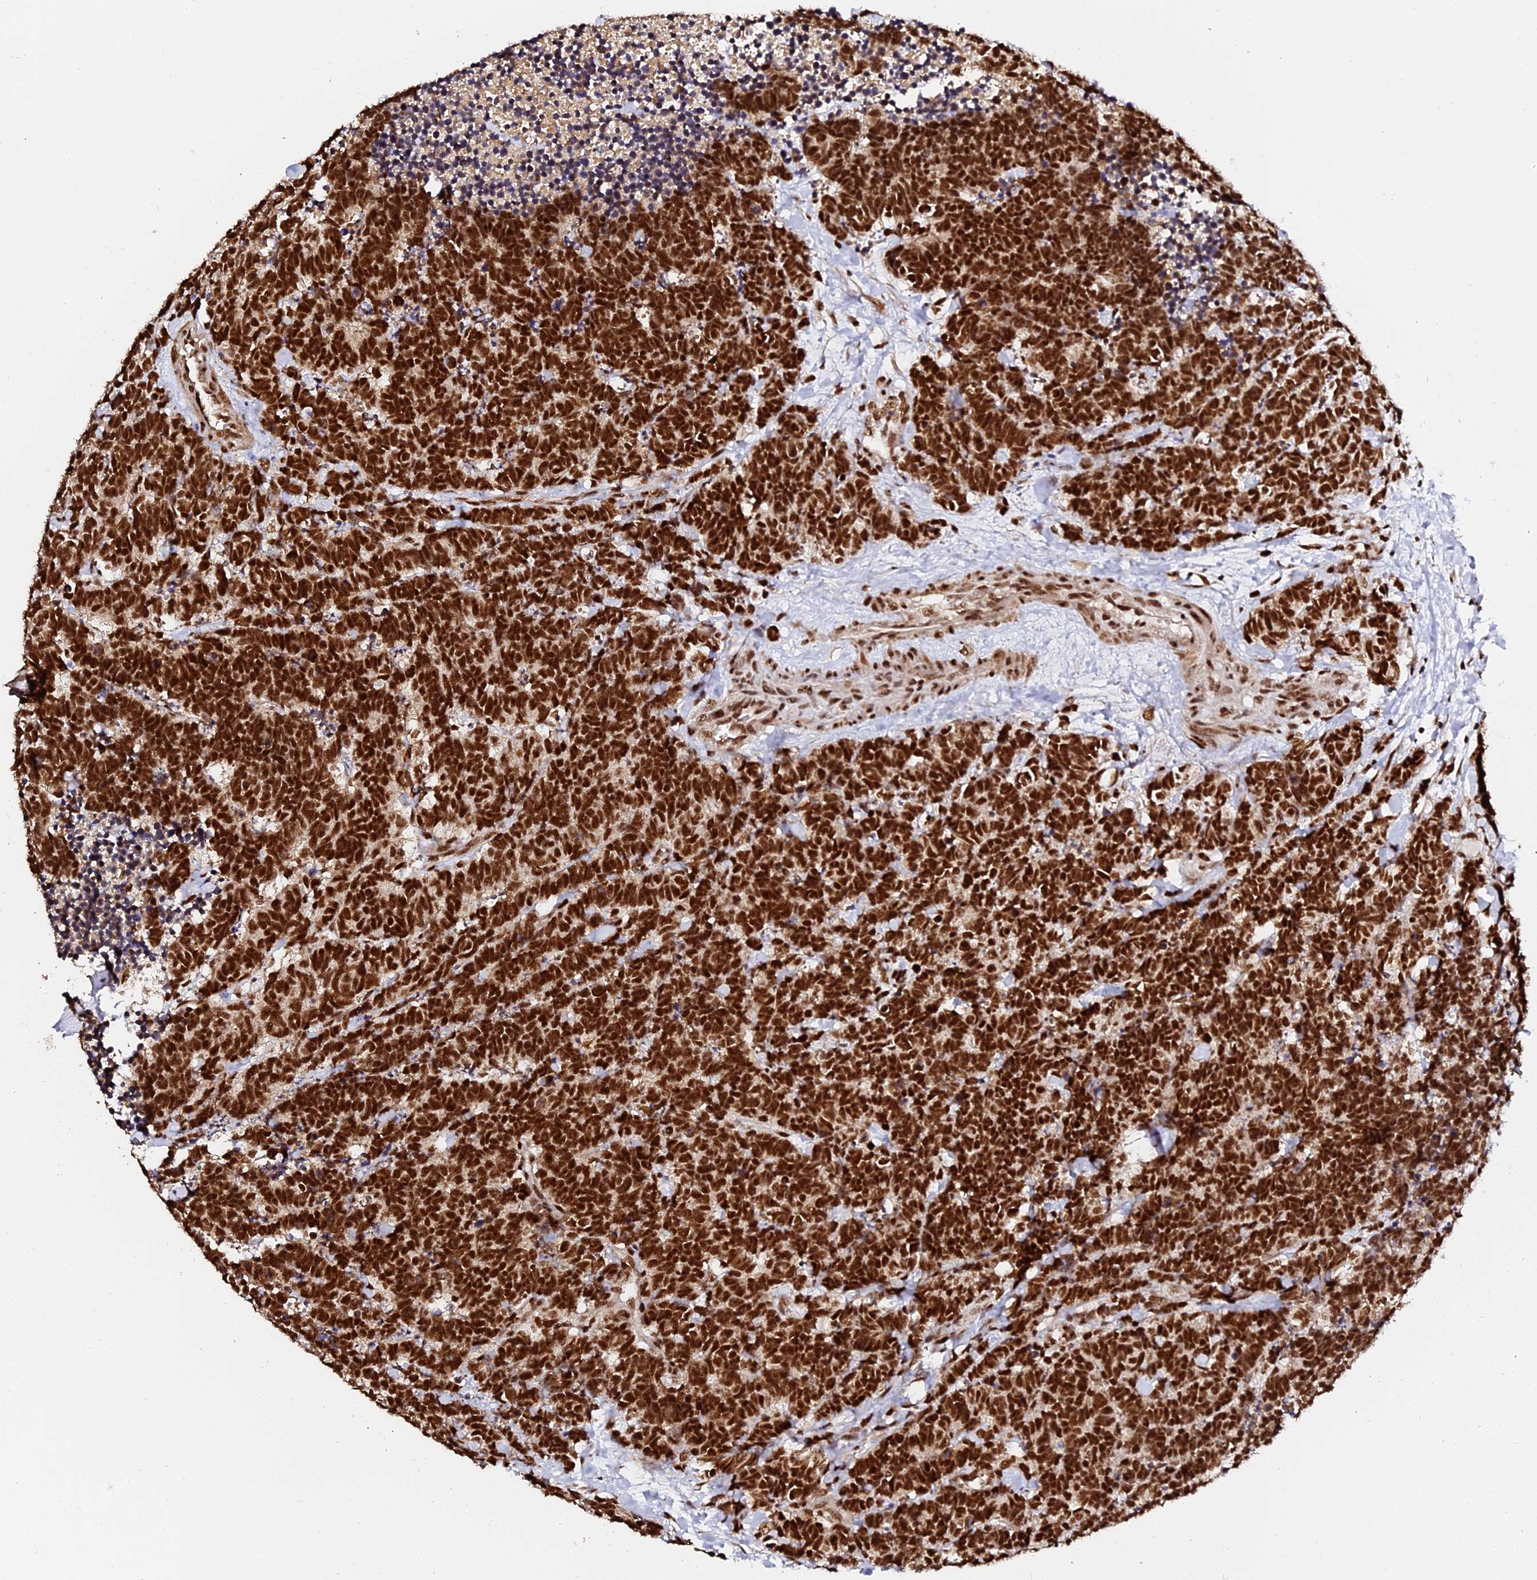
{"staining": {"intensity": "strong", "quantity": ">75%", "location": "nuclear"}, "tissue": "carcinoid", "cell_type": "Tumor cells", "image_type": "cancer", "snomed": [{"axis": "morphology", "description": "Carcinoma, NOS"}, {"axis": "morphology", "description": "Carcinoid, malignant, NOS"}, {"axis": "topography", "description": "Urinary bladder"}], "caption": "Tumor cells display high levels of strong nuclear staining in about >75% of cells in carcinoid. The protein of interest is shown in brown color, while the nuclei are stained blue.", "gene": "MCRS1", "patient": {"sex": "male", "age": 57}}